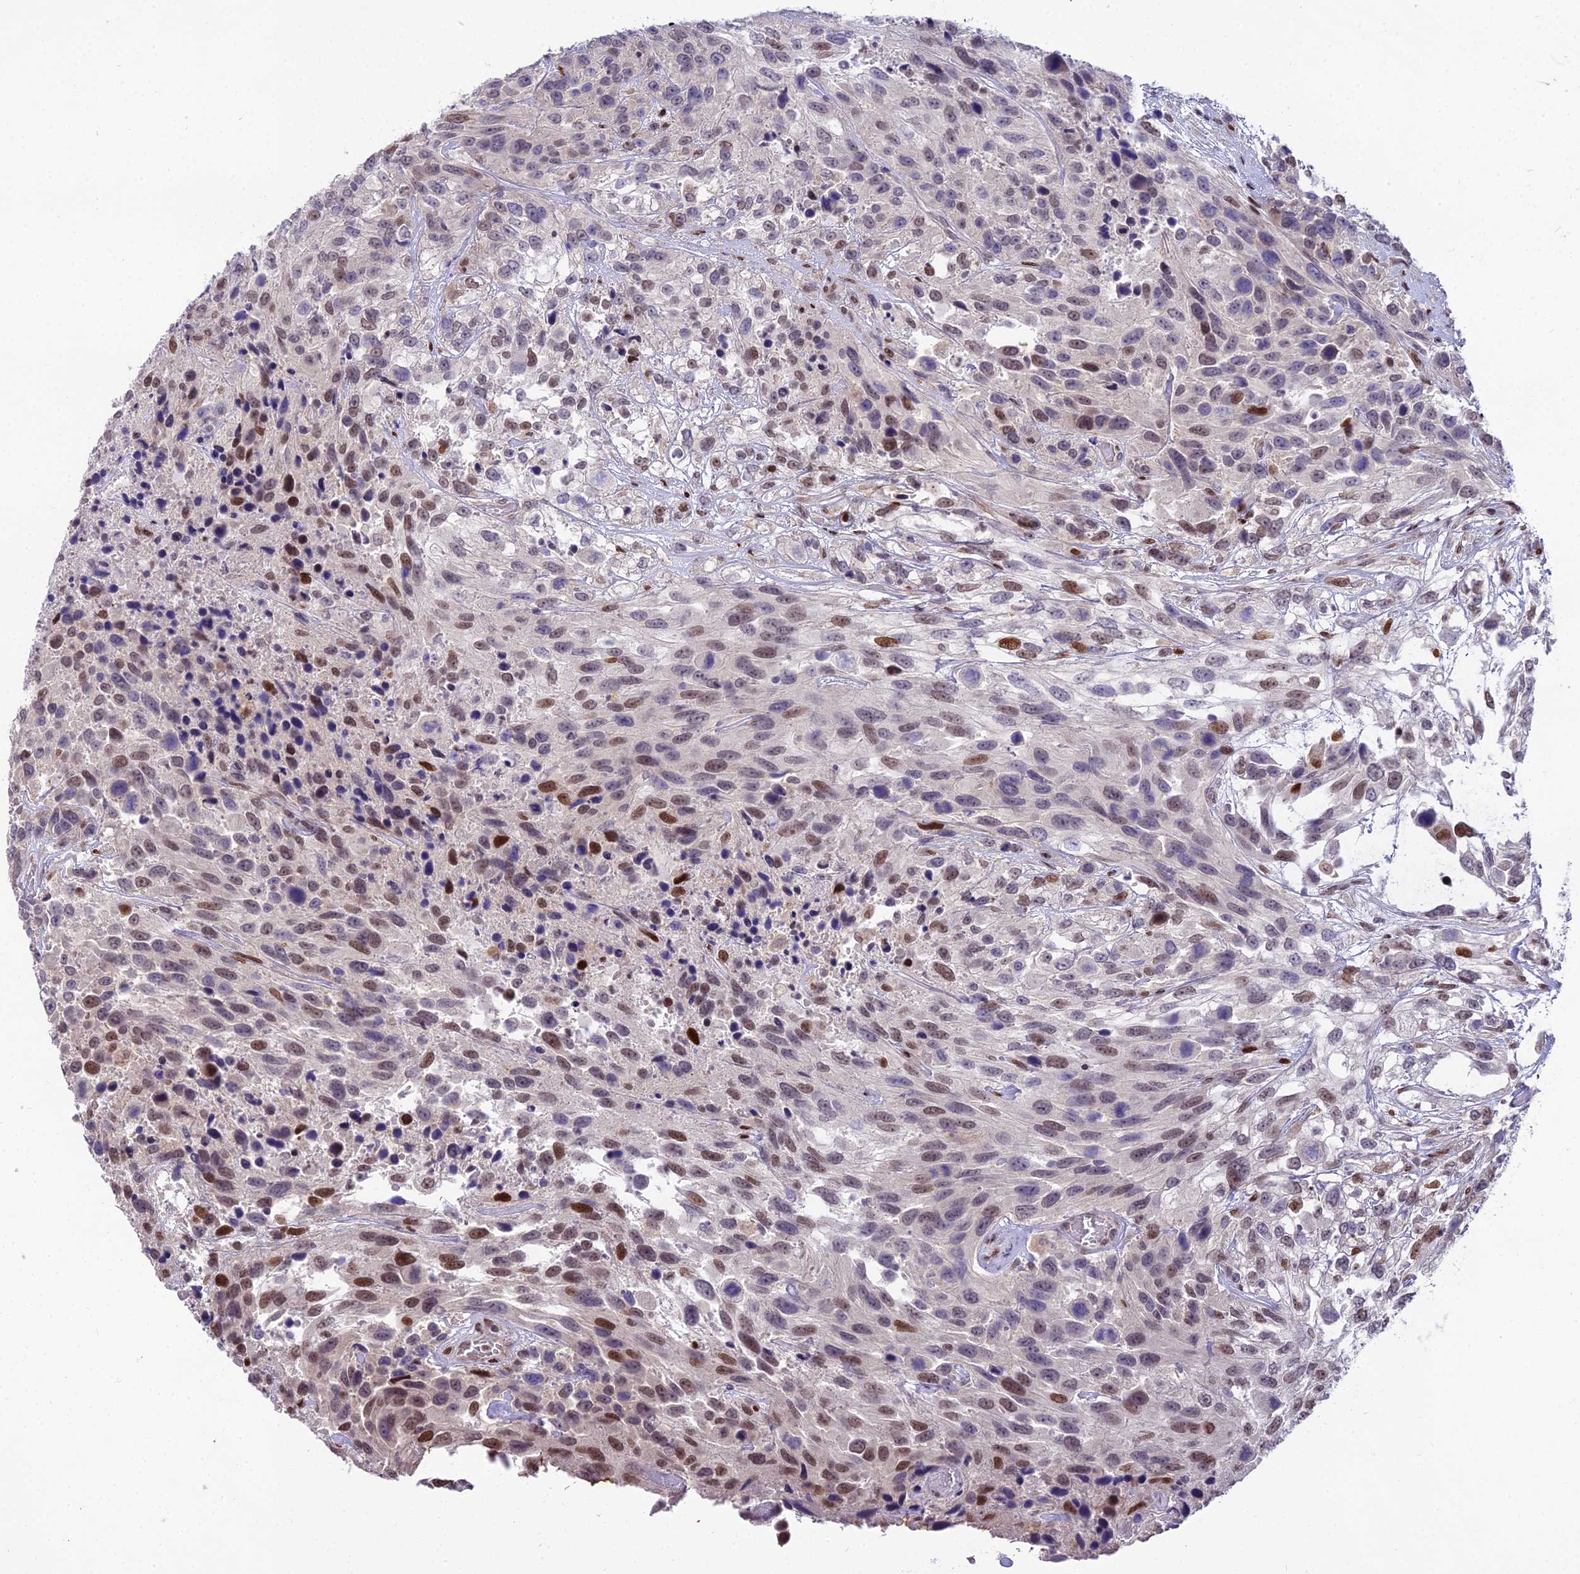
{"staining": {"intensity": "moderate", "quantity": "25%-75%", "location": "nuclear"}, "tissue": "urothelial cancer", "cell_type": "Tumor cells", "image_type": "cancer", "snomed": [{"axis": "morphology", "description": "Urothelial carcinoma, High grade"}, {"axis": "topography", "description": "Urinary bladder"}], "caption": "Immunohistochemistry image of human high-grade urothelial carcinoma stained for a protein (brown), which demonstrates medium levels of moderate nuclear positivity in about 25%-75% of tumor cells.", "gene": "ZNF707", "patient": {"sex": "female", "age": 70}}